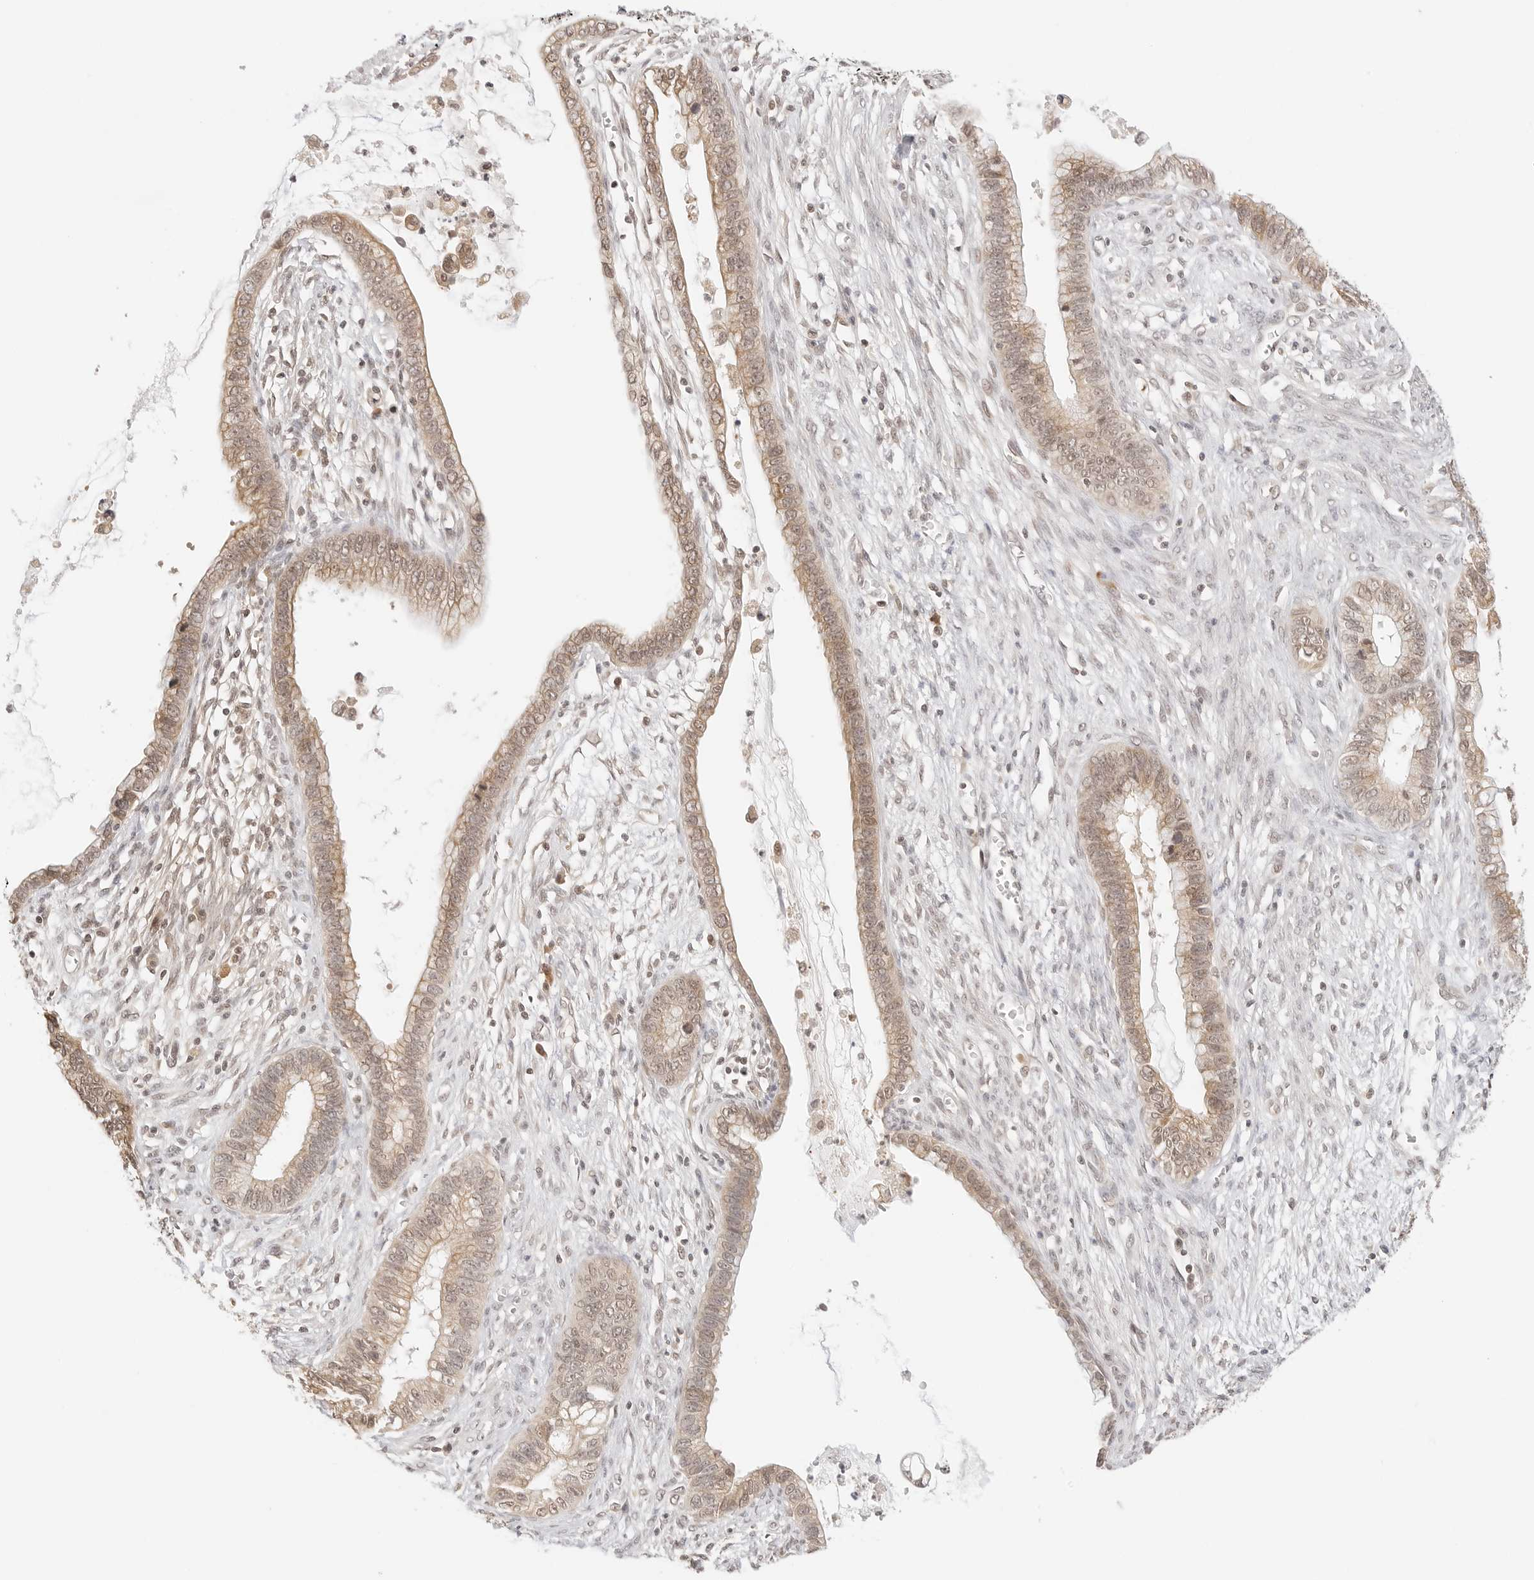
{"staining": {"intensity": "moderate", "quantity": ">75%", "location": "cytoplasmic/membranous,nuclear"}, "tissue": "cervical cancer", "cell_type": "Tumor cells", "image_type": "cancer", "snomed": [{"axis": "morphology", "description": "Adenocarcinoma, NOS"}, {"axis": "topography", "description": "Cervix"}], "caption": "Immunohistochemical staining of adenocarcinoma (cervical) reveals medium levels of moderate cytoplasmic/membranous and nuclear staining in approximately >75% of tumor cells.", "gene": "SEPTIN4", "patient": {"sex": "female", "age": 44}}